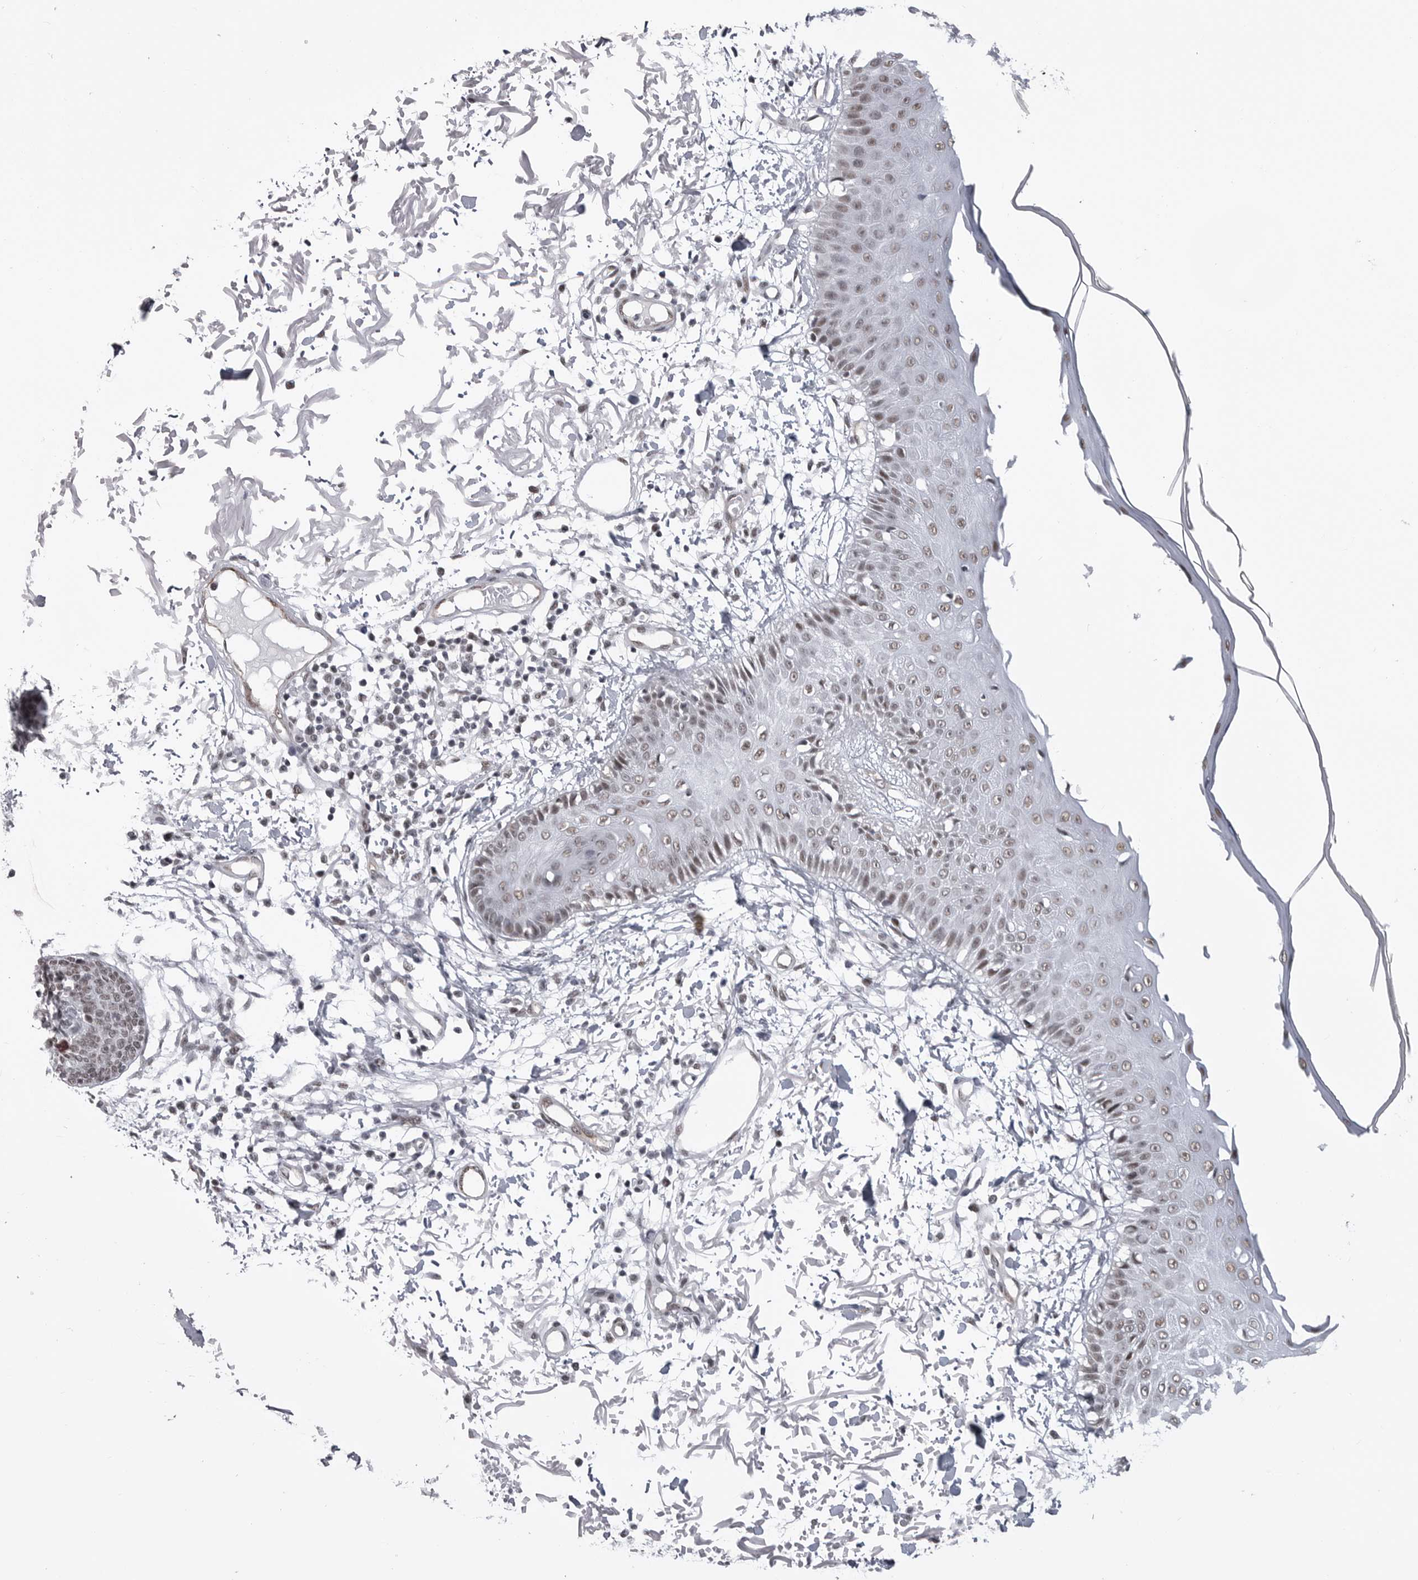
{"staining": {"intensity": "negative", "quantity": "none", "location": "none"}, "tissue": "skin", "cell_type": "Fibroblasts", "image_type": "normal", "snomed": [{"axis": "morphology", "description": "Normal tissue, NOS"}, {"axis": "morphology", "description": "Squamous cell carcinoma, NOS"}, {"axis": "topography", "description": "Skin"}, {"axis": "topography", "description": "Peripheral nerve tissue"}], "caption": "Immunohistochemistry histopathology image of unremarkable skin: skin stained with DAB (3,3'-diaminobenzidine) demonstrates no significant protein expression in fibroblasts. (Brightfield microscopy of DAB immunohistochemistry (IHC) at high magnification).", "gene": "RNF26", "patient": {"sex": "male", "age": 83}}